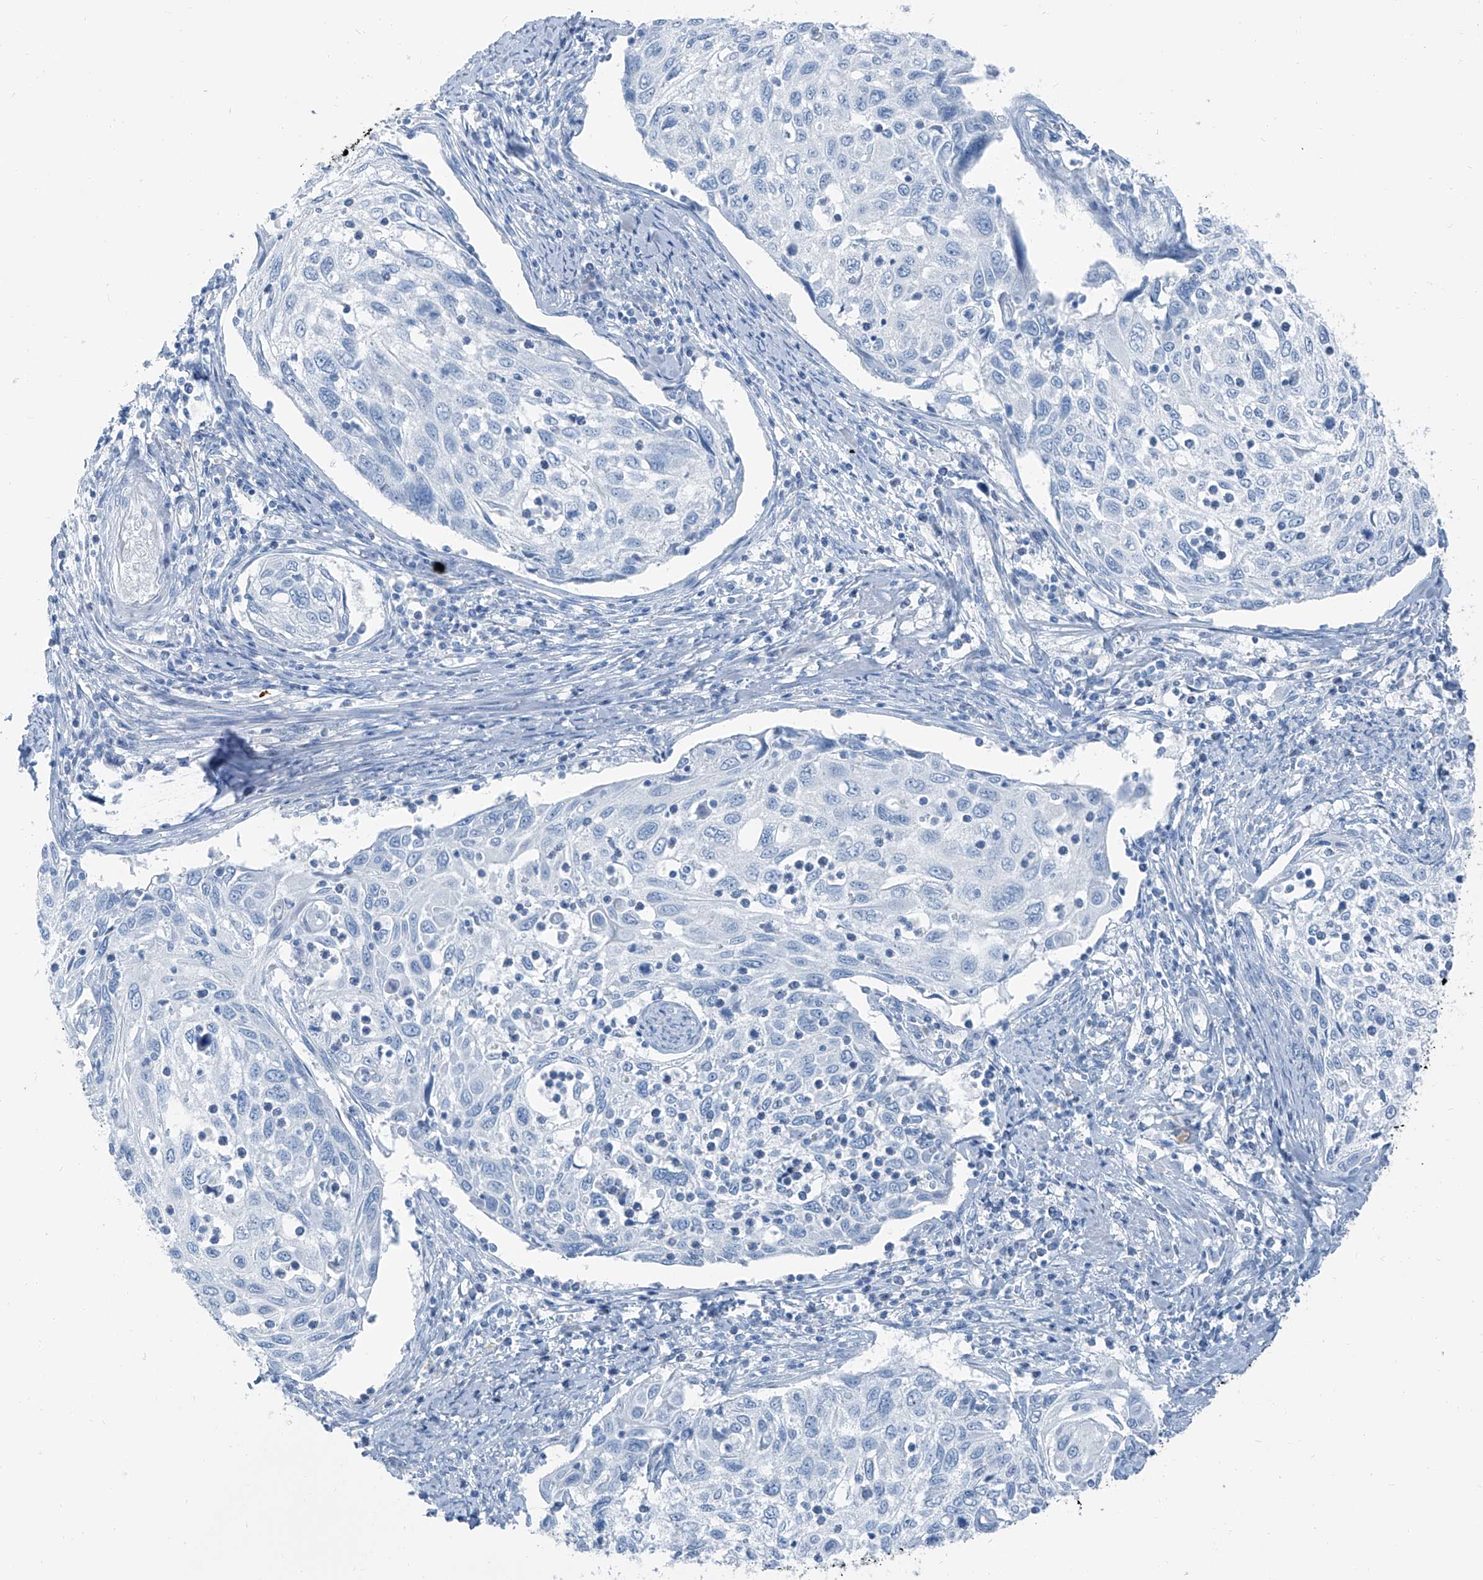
{"staining": {"intensity": "negative", "quantity": "none", "location": "none"}, "tissue": "cervical cancer", "cell_type": "Tumor cells", "image_type": "cancer", "snomed": [{"axis": "morphology", "description": "Squamous cell carcinoma, NOS"}, {"axis": "topography", "description": "Cervix"}], "caption": "Tumor cells are negative for protein expression in human cervical cancer (squamous cell carcinoma).", "gene": "RGN", "patient": {"sex": "female", "age": 70}}